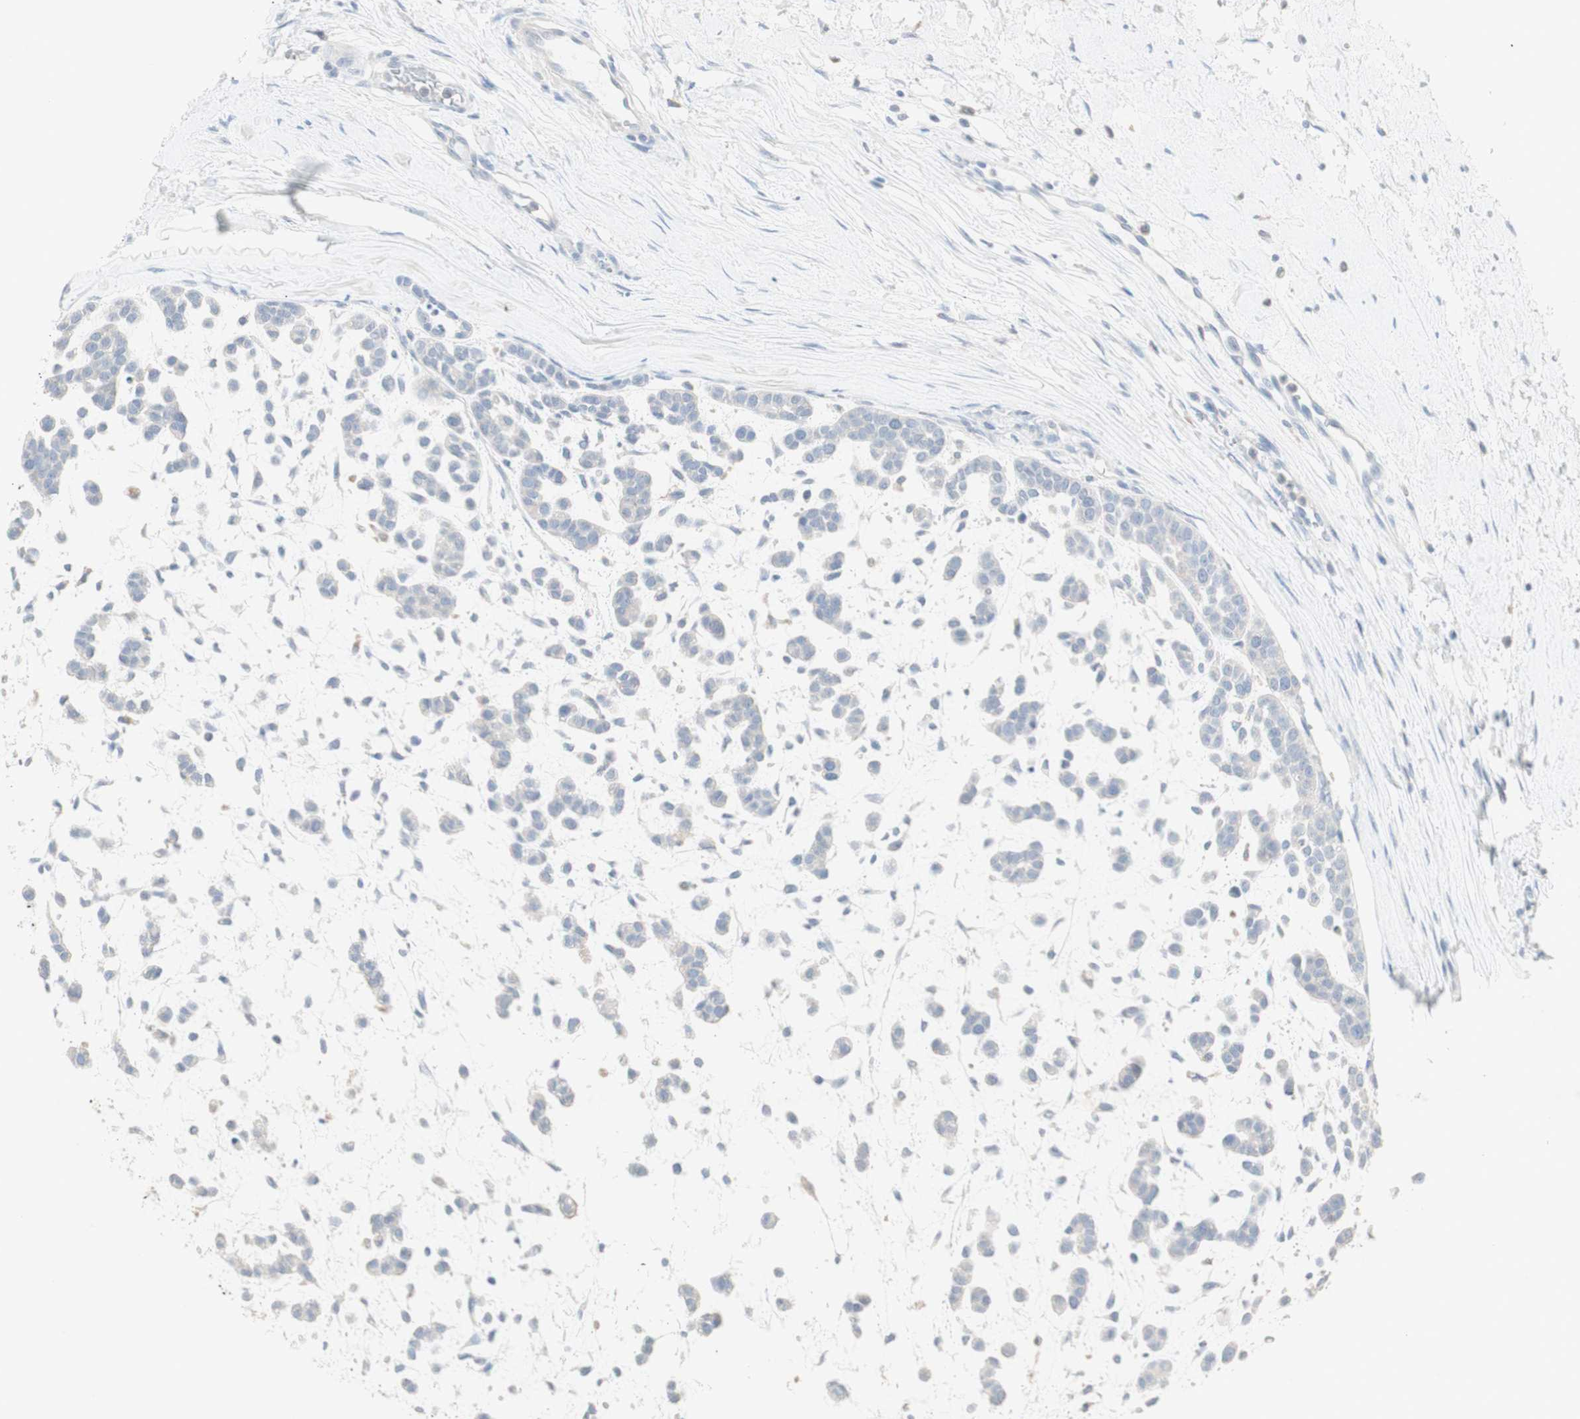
{"staining": {"intensity": "negative", "quantity": "none", "location": "none"}, "tissue": "head and neck cancer", "cell_type": "Tumor cells", "image_type": "cancer", "snomed": [{"axis": "morphology", "description": "Adenocarcinoma, NOS"}, {"axis": "morphology", "description": "Adenoma, NOS"}, {"axis": "topography", "description": "Head-Neck"}], "caption": "High magnification brightfield microscopy of adenocarcinoma (head and neck) stained with DAB (brown) and counterstained with hematoxylin (blue): tumor cells show no significant positivity.", "gene": "ATP6V1B1", "patient": {"sex": "female", "age": 55}}